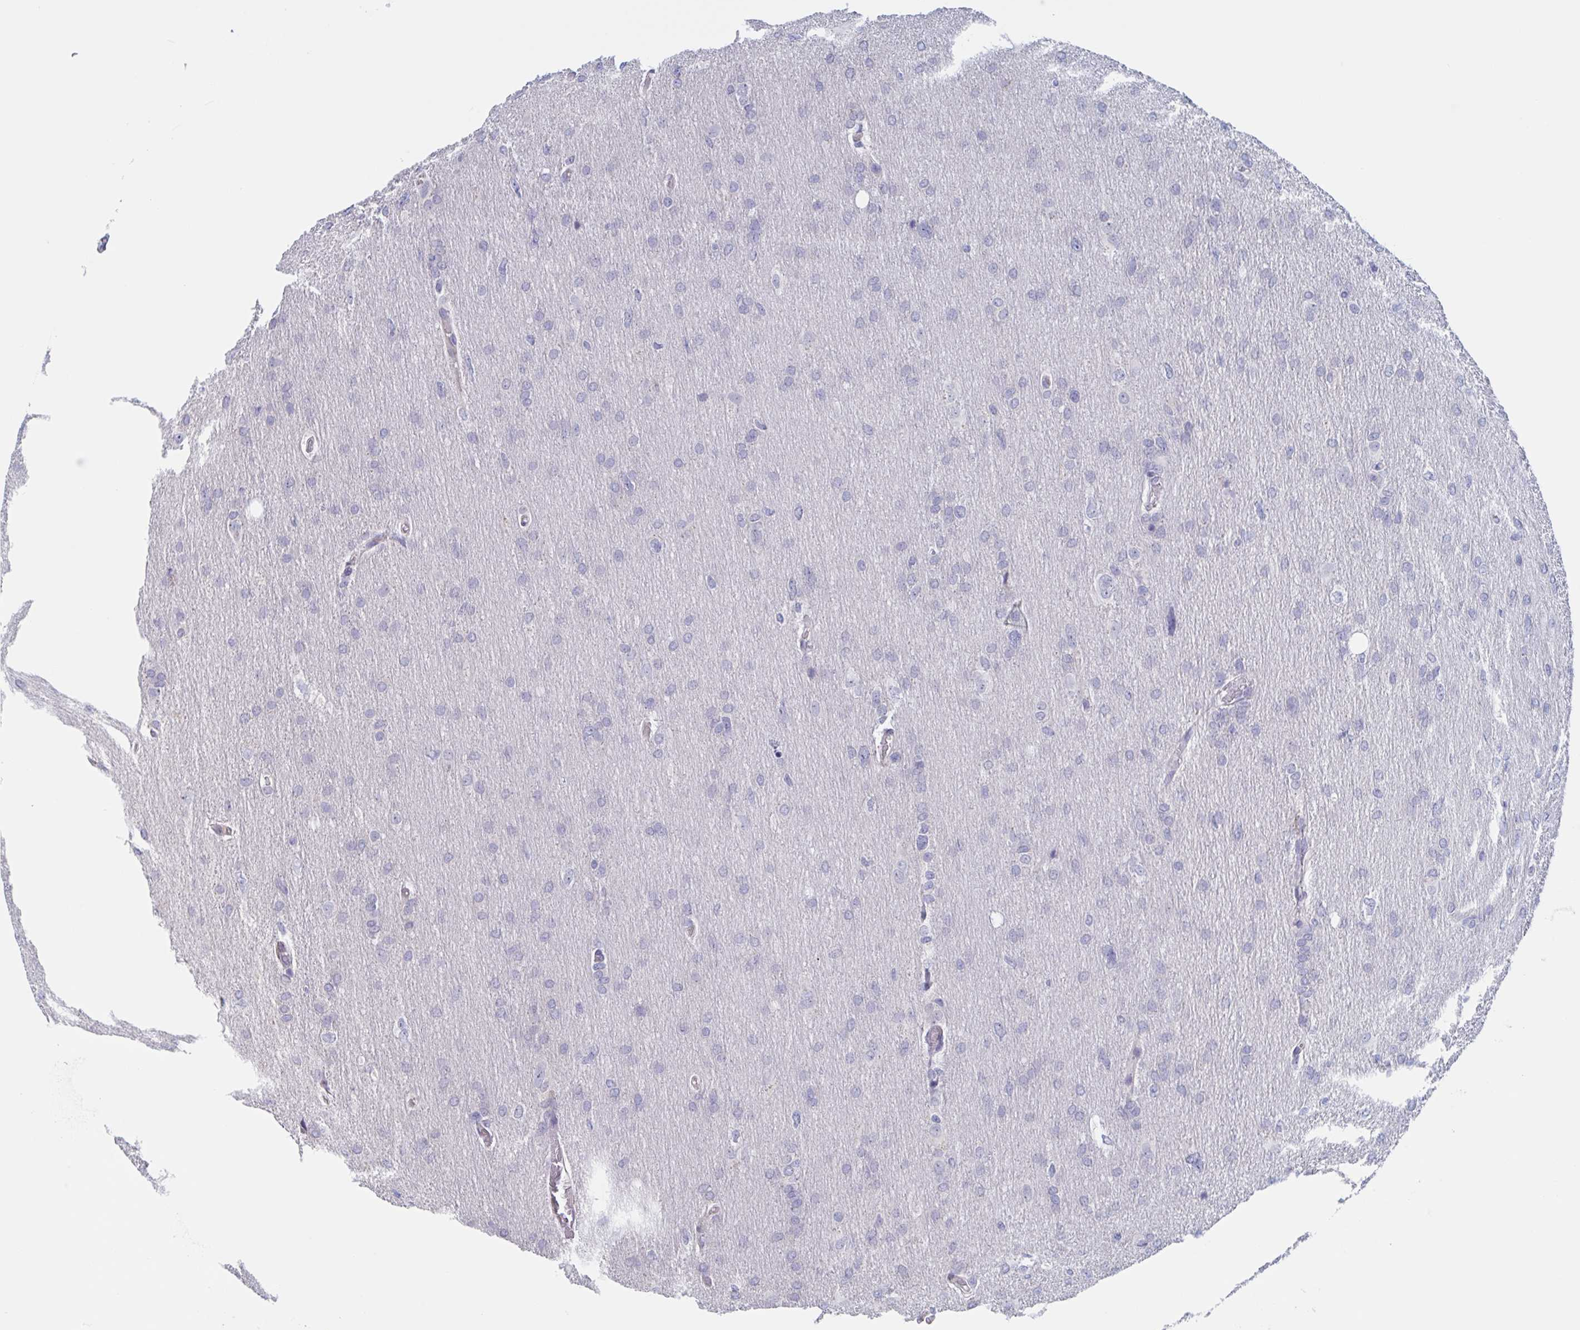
{"staining": {"intensity": "negative", "quantity": "none", "location": "none"}, "tissue": "glioma", "cell_type": "Tumor cells", "image_type": "cancer", "snomed": [{"axis": "morphology", "description": "Glioma, malignant, High grade"}, {"axis": "topography", "description": "Brain"}], "caption": "Protein analysis of malignant high-grade glioma shows no significant positivity in tumor cells.", "gene": "ST14", "patient": {"sex": "male", "age": 53}}